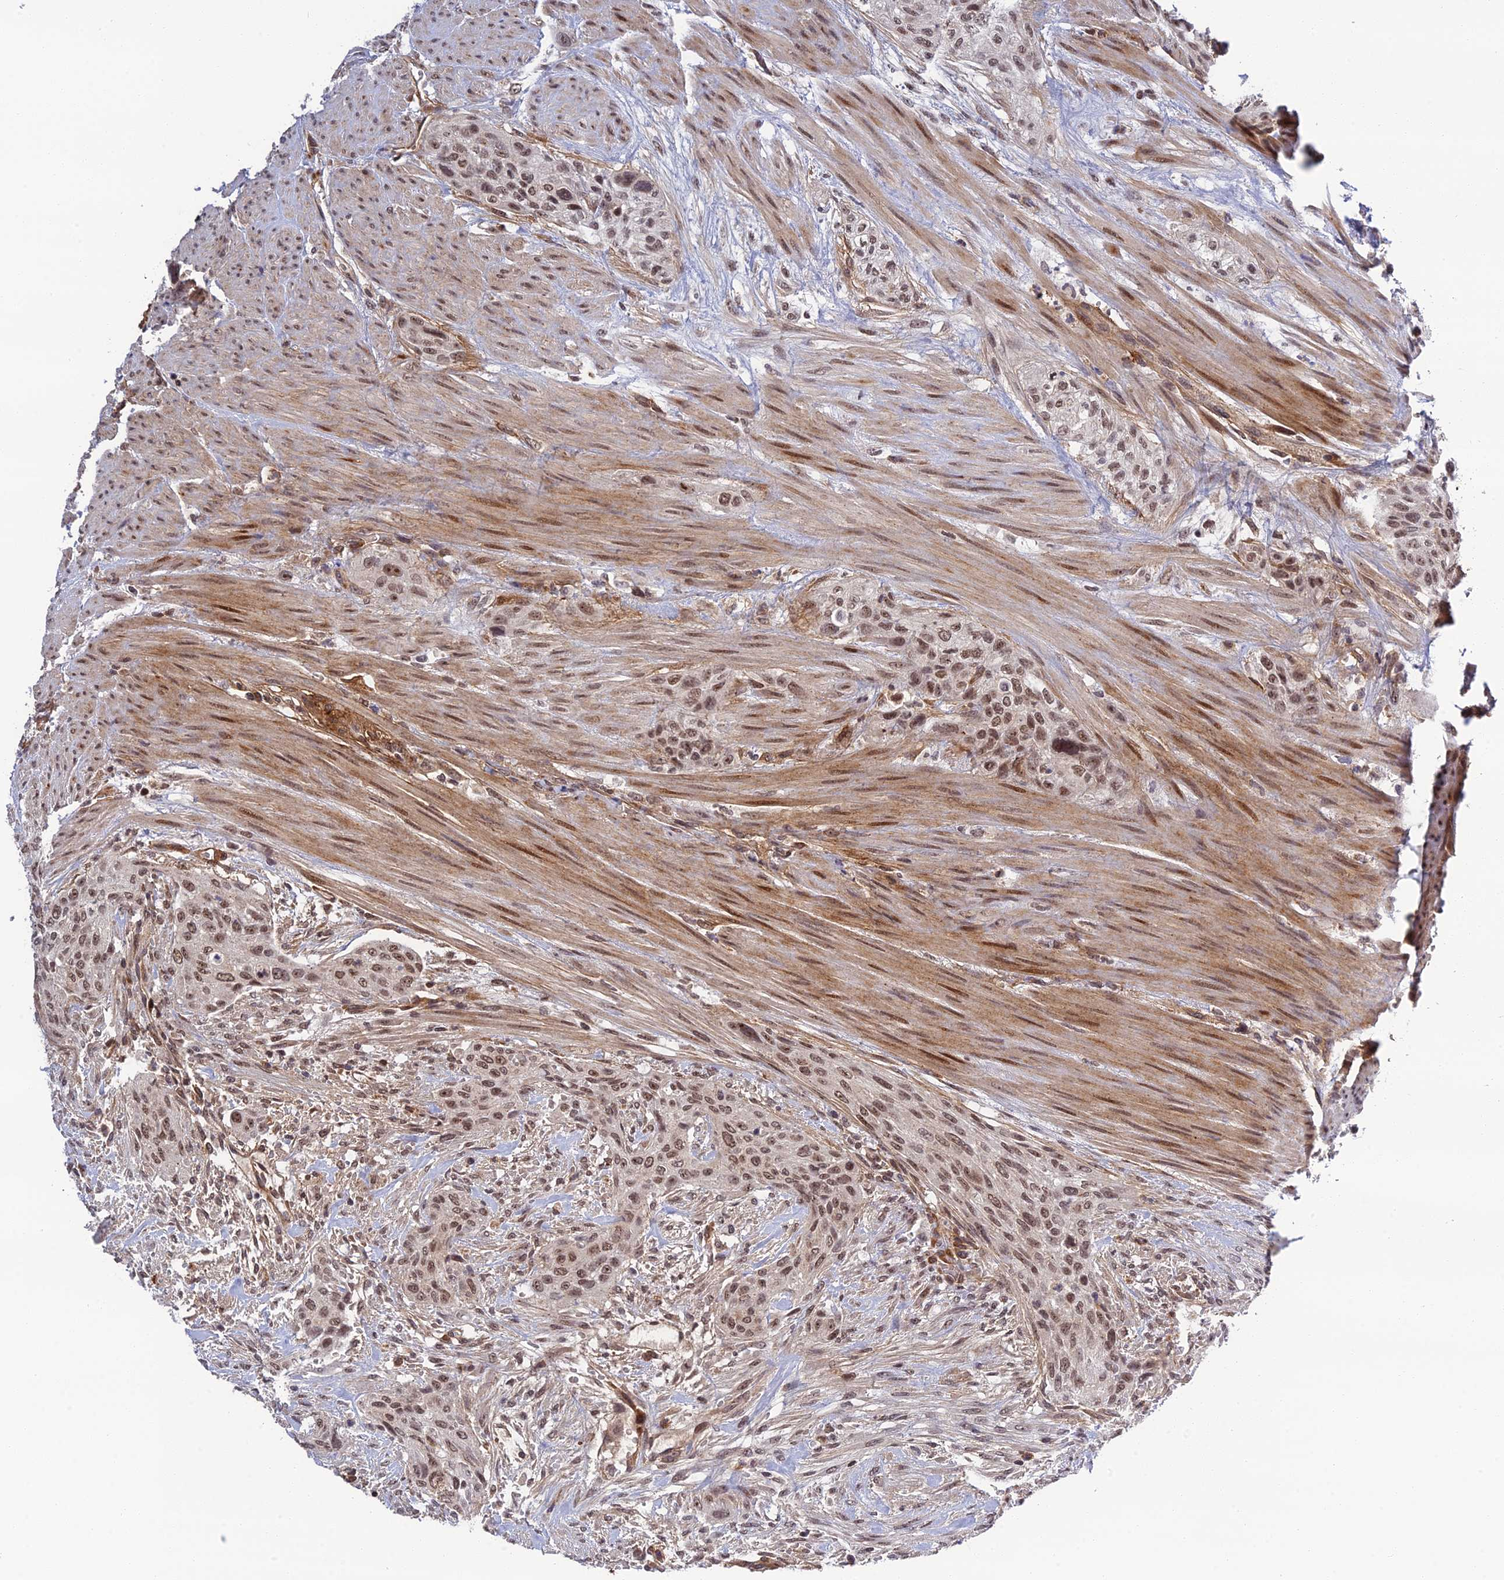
{"staining": {"intensity": "moderate", "quantity": ">75%", "location": "nuclear"}, "tissue": "urothelial cancer", "cell_type": "Tumor cells", "image_type": "cancer", "snomed": [{"axis": "morphology", "description": "Urothelial carcinoma, High grade"}, {"axis": "topography", "description": "Urinary bladder"}], "caption": "This is a micrograph of immunohistochemistry staining of urothelial cancer, which shows moderate positivity in the nuclear of tumor cells.", "gene": "REXO1", "patient": {"sex": "male", "age": 35}}